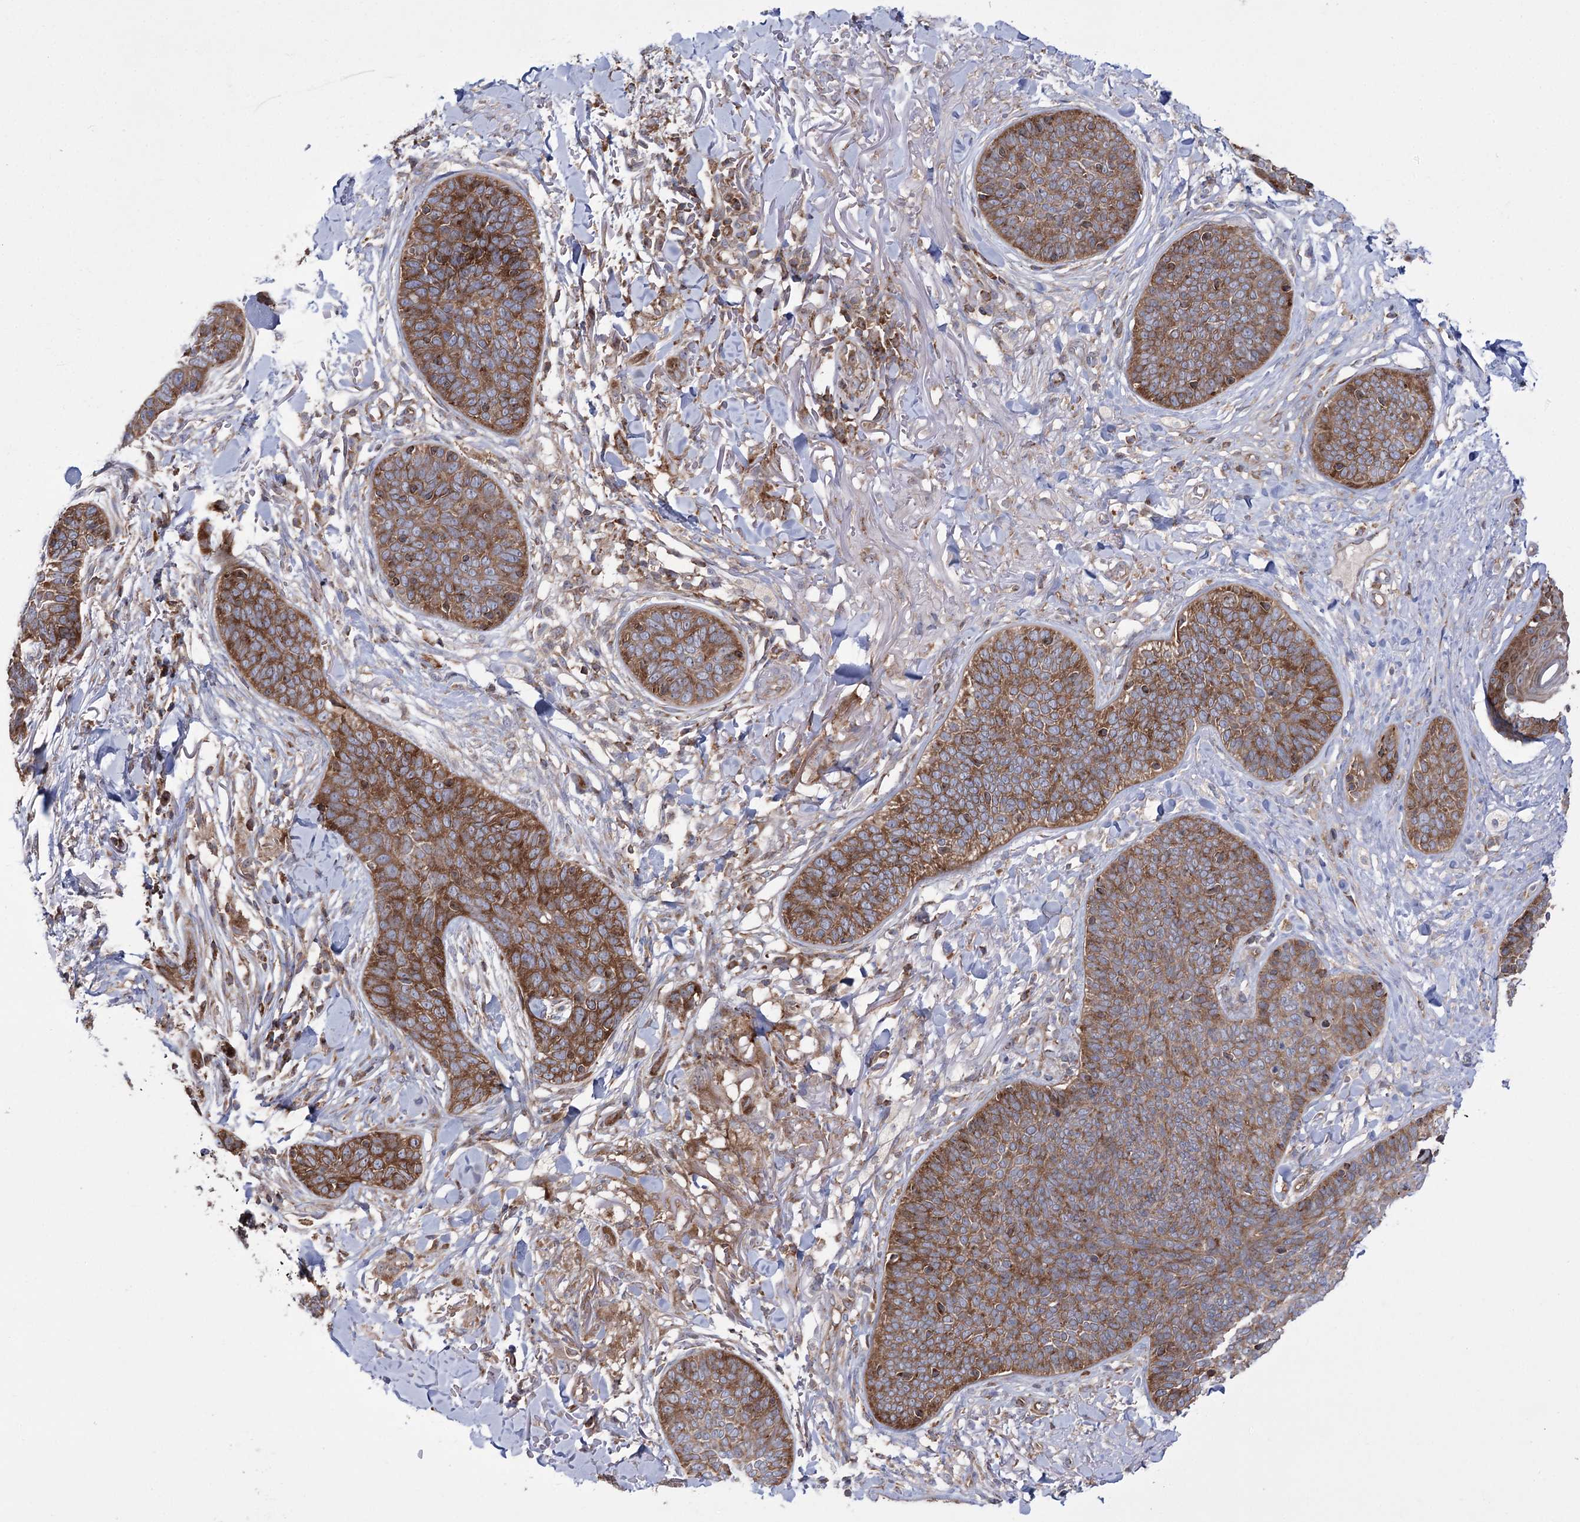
{"staining": {"intensity": "strong", "quantity": ">75%", "location": "cytoplasmic/membranous"}, "tissue": "skin cancer", "cell_type": "Tumor cells", "image_type": "cancer", "snomed": [{"axis": "morphology", "description": "Basal cell carcinoma"}, {"axis": "topography", "description": "Skin"}], "caption": "A brown stain highlights strong cytoplasmic/membranous positivity of a protein in human basal cell carcinoma (skin) tumor cells.", "gene": "ZNF622", "patient": {"sex": "male", "age": 85}}